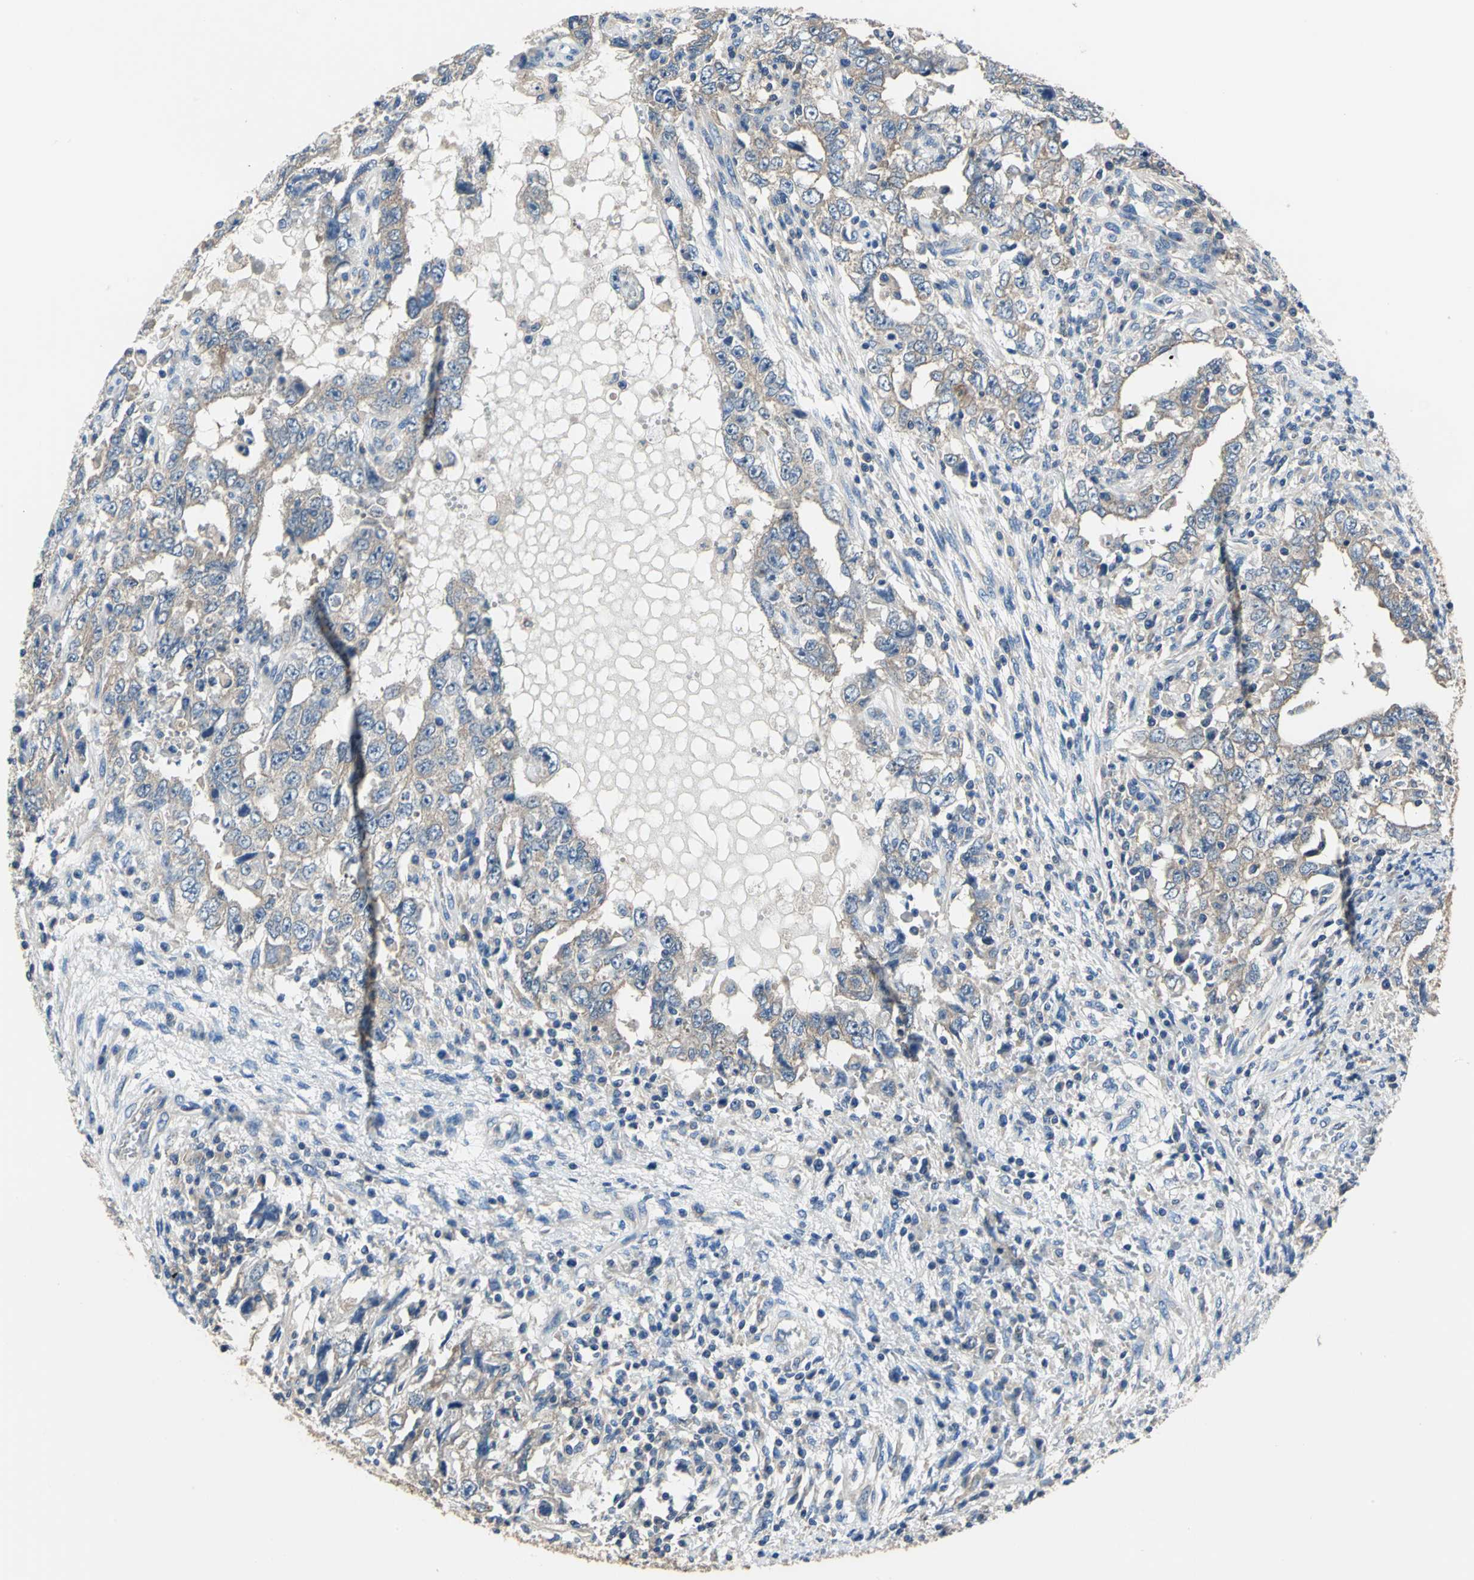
{"staining": {"intensity": "weak", "quantity": ">75%", "location": "cytoplasmic/membranous"}, "tissue": "testis cancer", "cell_type": "Tumor cells", "image_type": "cancer", "snomed": [{"axis": "morphology", "description": "Carcinoma, Embryonal, NOS"}, {"axis": "topography", "description": "Testis"}], "caption": "Immunohistochemistry photomicrograph of neoplastic tissue: human testis cancer (embryonal carcinoma) stained using IHC reveals low levels of weak protein expression localized specifically in the cytoplasmic/membranous of tumor cells, appearing as a cytoplasmic/membranous brown color.", "gene": "DDX3Y", "patient": {"sex": "male", "age": 26}}